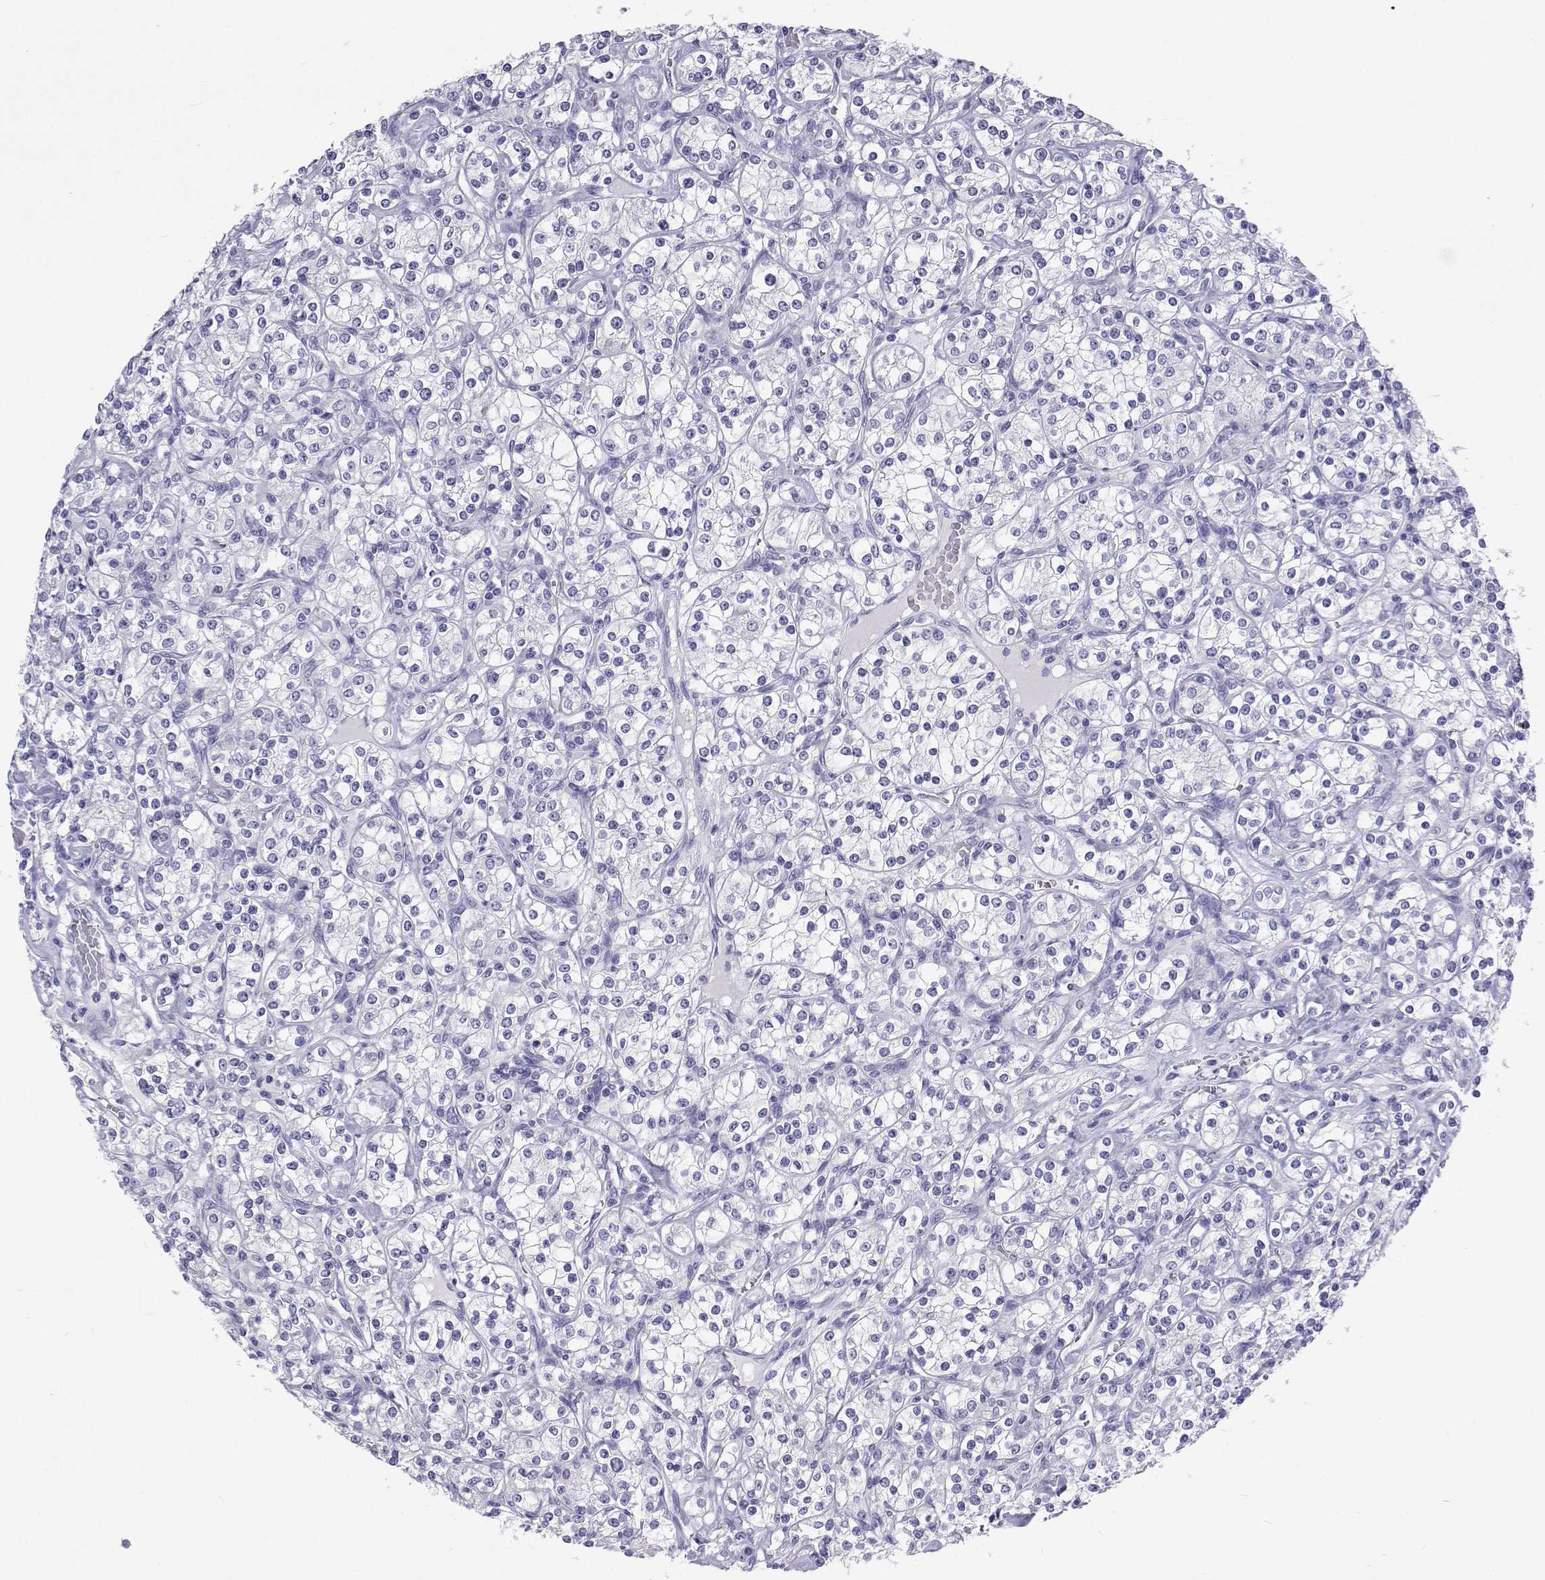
{"staining": {"intensity": "negative", "quantity": "none", "location": "none"}, "tissue": "renal cancer", "cell_type": "Tumor cells", "image_type": "cancer", "snomed": [{"axis": "morphology", "description": "Adenocarcinoma, NOS"}, {"axis": "topography", "description": "Kidney"}], "caption": "High power microscopy image of an IHC photomicrograph of renal cancer (adenocarcinoma), revealing no significant expression in tumor cells.", "gene": "UMODL1", "patient": {"sex": "male", "age": 77}}